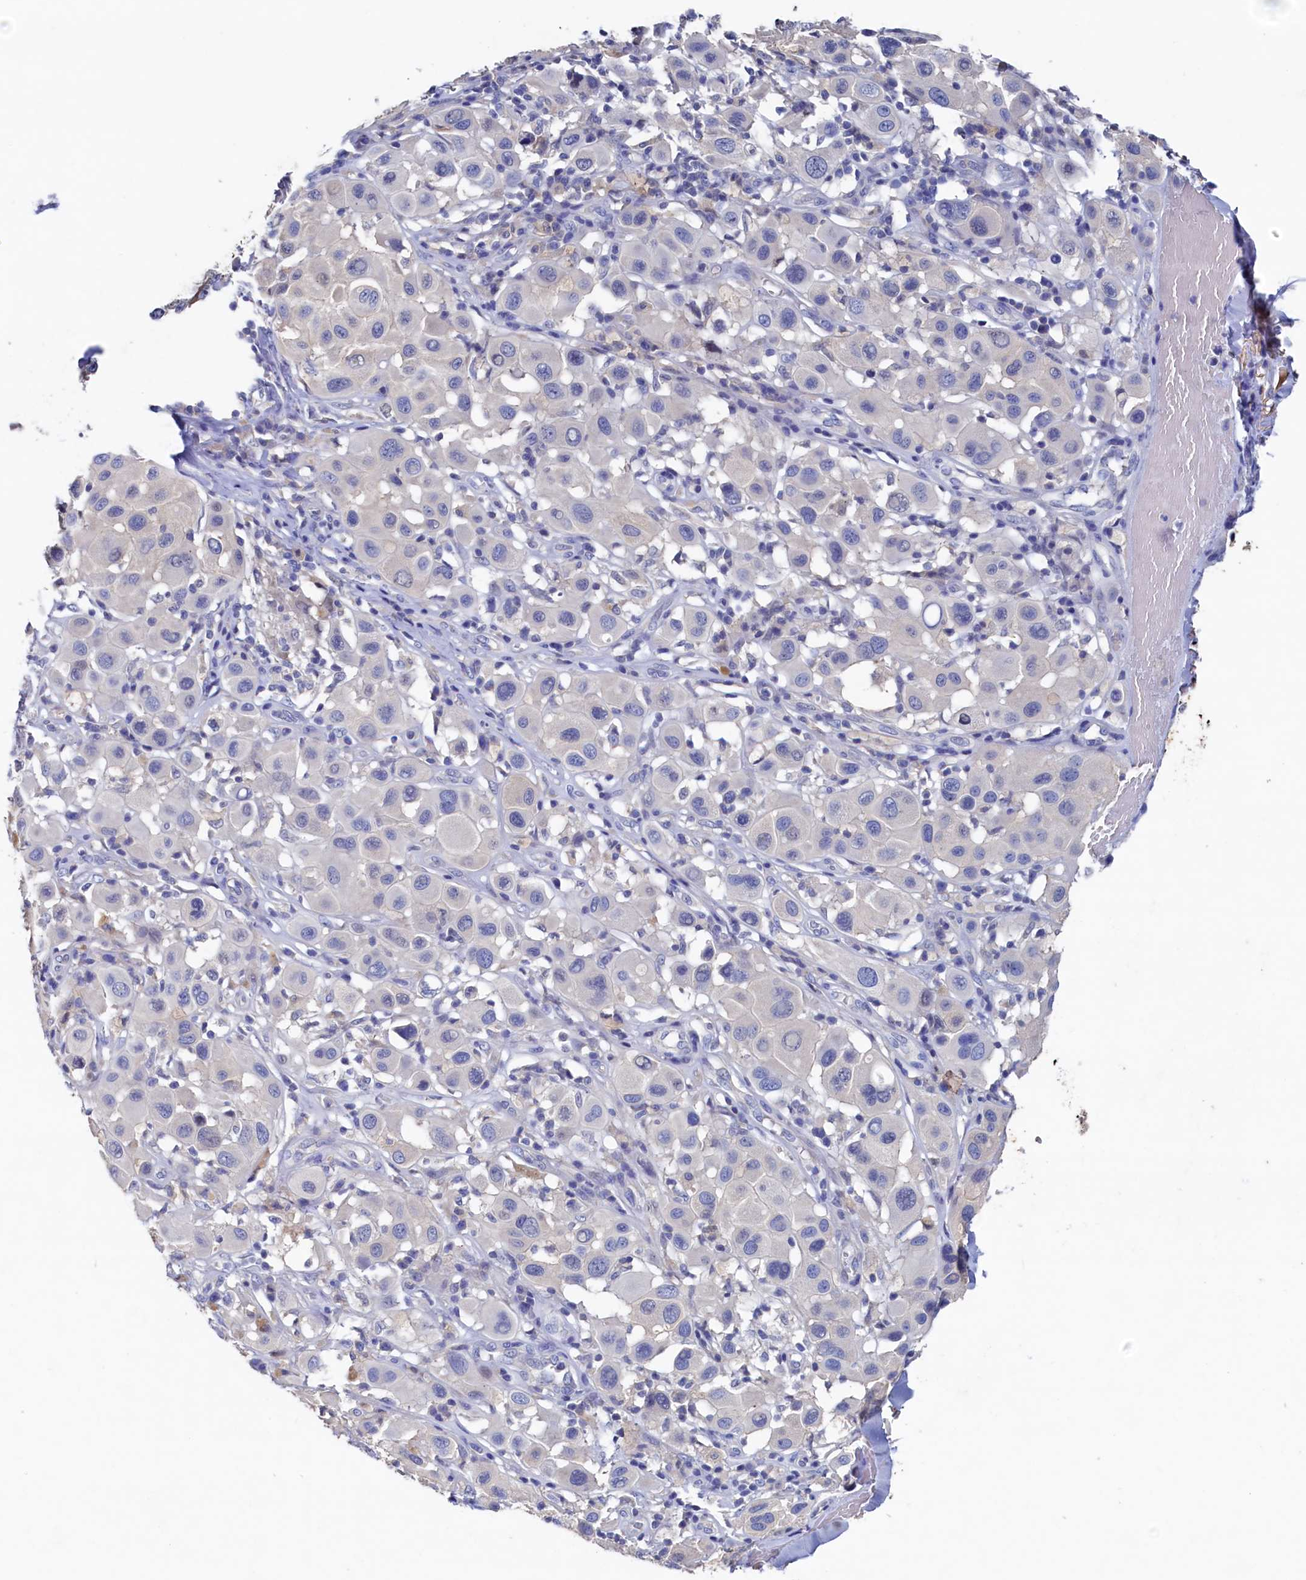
{"staining": {"intensity": "negative", "quantity": "none", "location": "none"}, "tissue": "melanoma", "cell_type": "Tumor cells", "image_type": "cancer", "snomed": [{"axis": "morphology", "description": "Malignant melanoma, Metastatic site"}, {"axis": "topography", "description": "Skin"}], "caption": "Tumor cells show no significant protein expression in malignant melanoma (metastatic site). The staining was performed using DAB (3,3'-diaminobenzidine) to visualize the protein expression in brown, while the nuclei were stained in blue with hematoxylin (Magnification: 20x).", "gene": "CBLIF", "patient": {"sex": "male", "age": 41}}